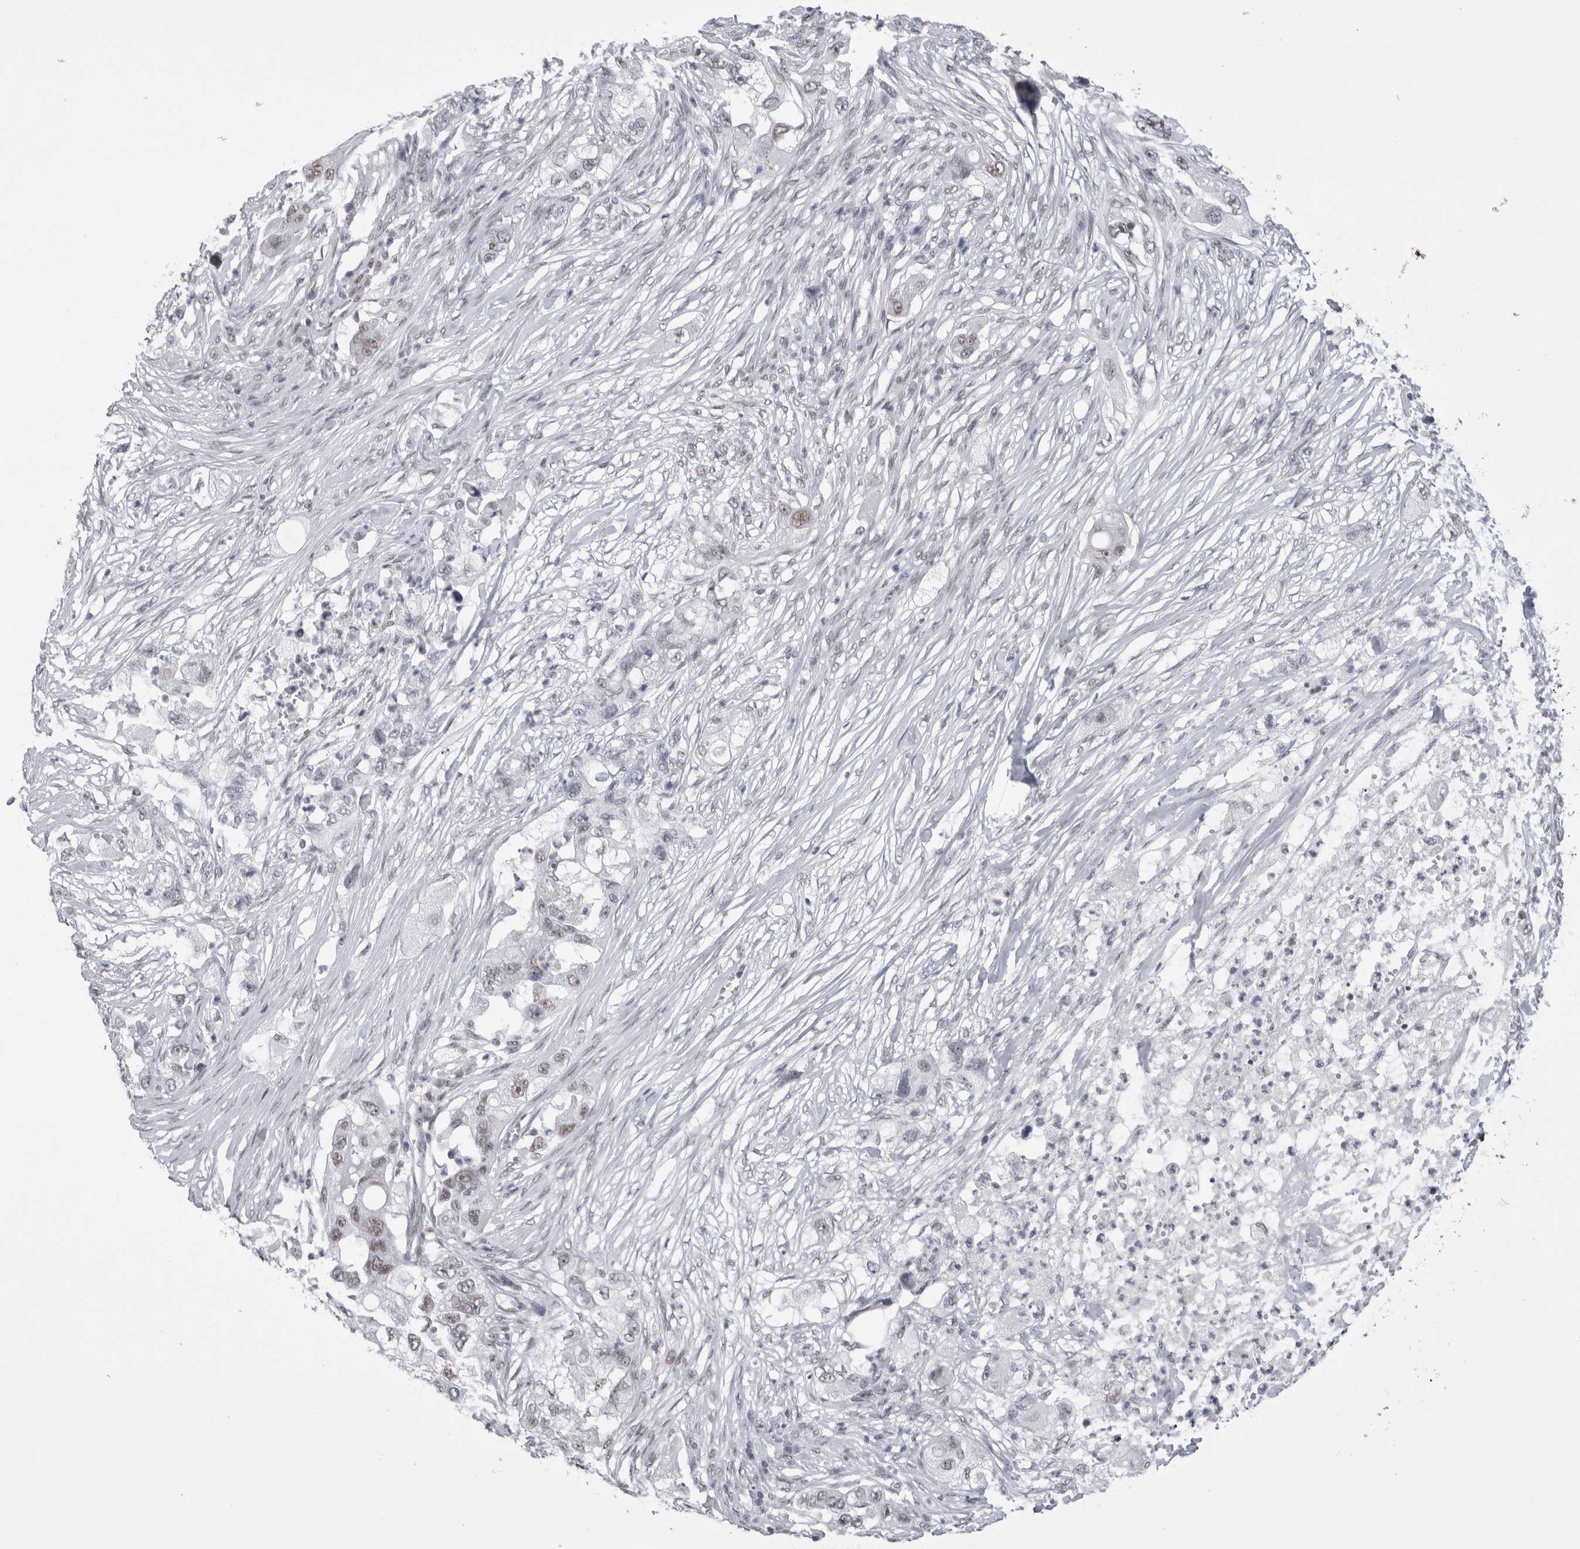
{"staining": {"intensity": "weak", "quantity": "<25%", "location": "nuclear"}, "tissue": "pancreatic cancer", "cell_type": "Tumor cells", "image_type": "cancer", "snomed": [{"axis": "morphology", "description": "Adenocarcinoma, NOS"}, {"axis": "topography", "description": "Pancreas"}], "caption": "Adenocarcinoma (pancreatic) was stained to show a protein in brown. There is no significant expression in tumor cells.", "gene": "API5", "patient": {"sex": "female", "age": 78}}